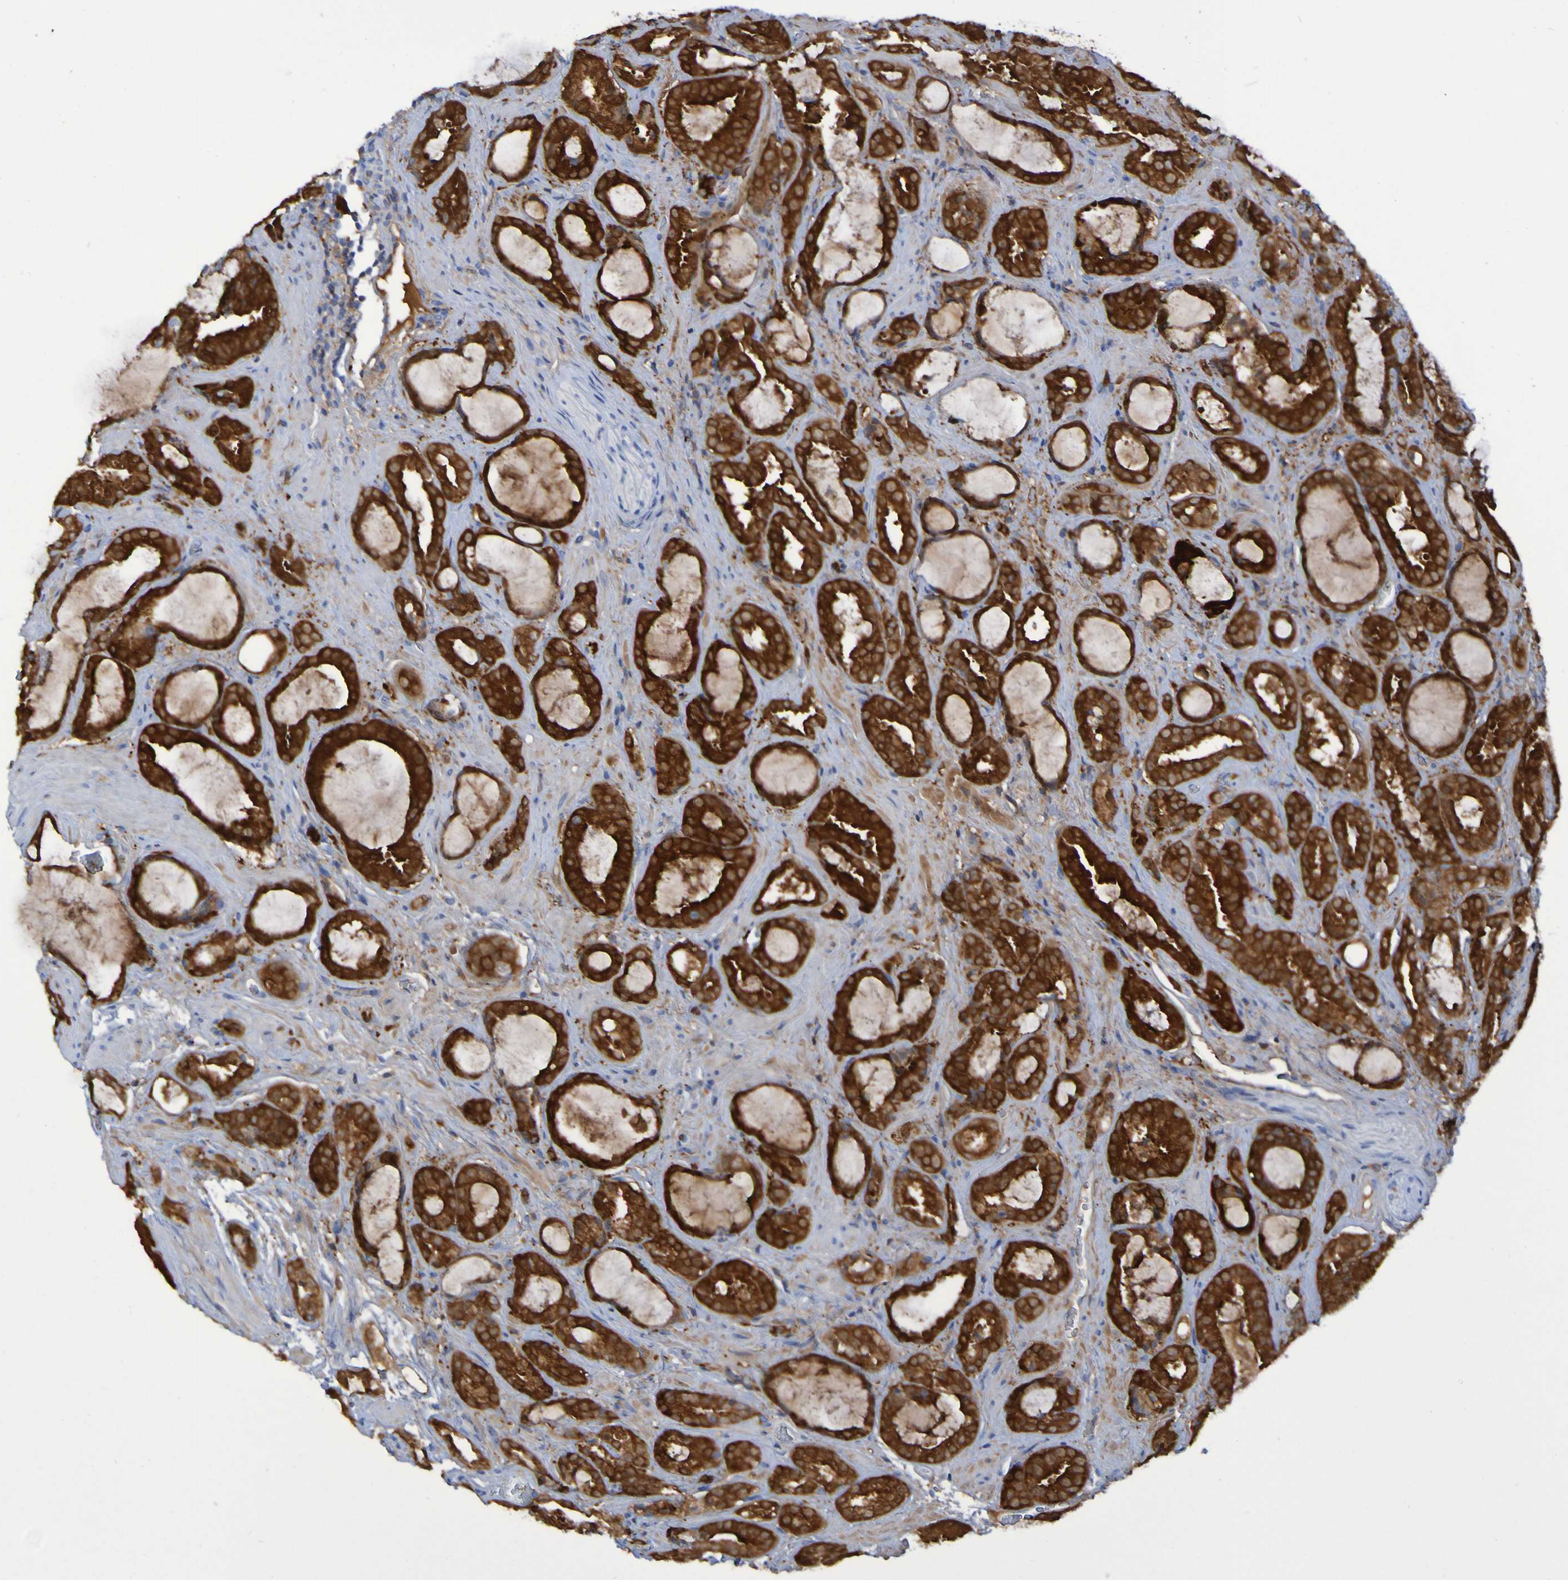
{"staining": {"intensity": "strong", "quantity": ">75%", "location": "cytoplasmic/membranous"}, "tissue": "prostate cancer", "cell_type": "Tumor cells", "image_type": "cancer", "snomed": [{"axis": "morphology", "description": "Adenocarcinoma, Low grade"}, {"axis": "topography", "description": "Prostate"}], "caption": "This histopathology image exhibits prostate low-grade adenocarcinoma stained with IHC to label a protein in brown. The cytoplasmic/membranous of tumor cells show strong positivity for the protein. Nuclei are counter-stained blue.", "gene": "MPPE1", "patient": {"sex": "male", "age": 60}}